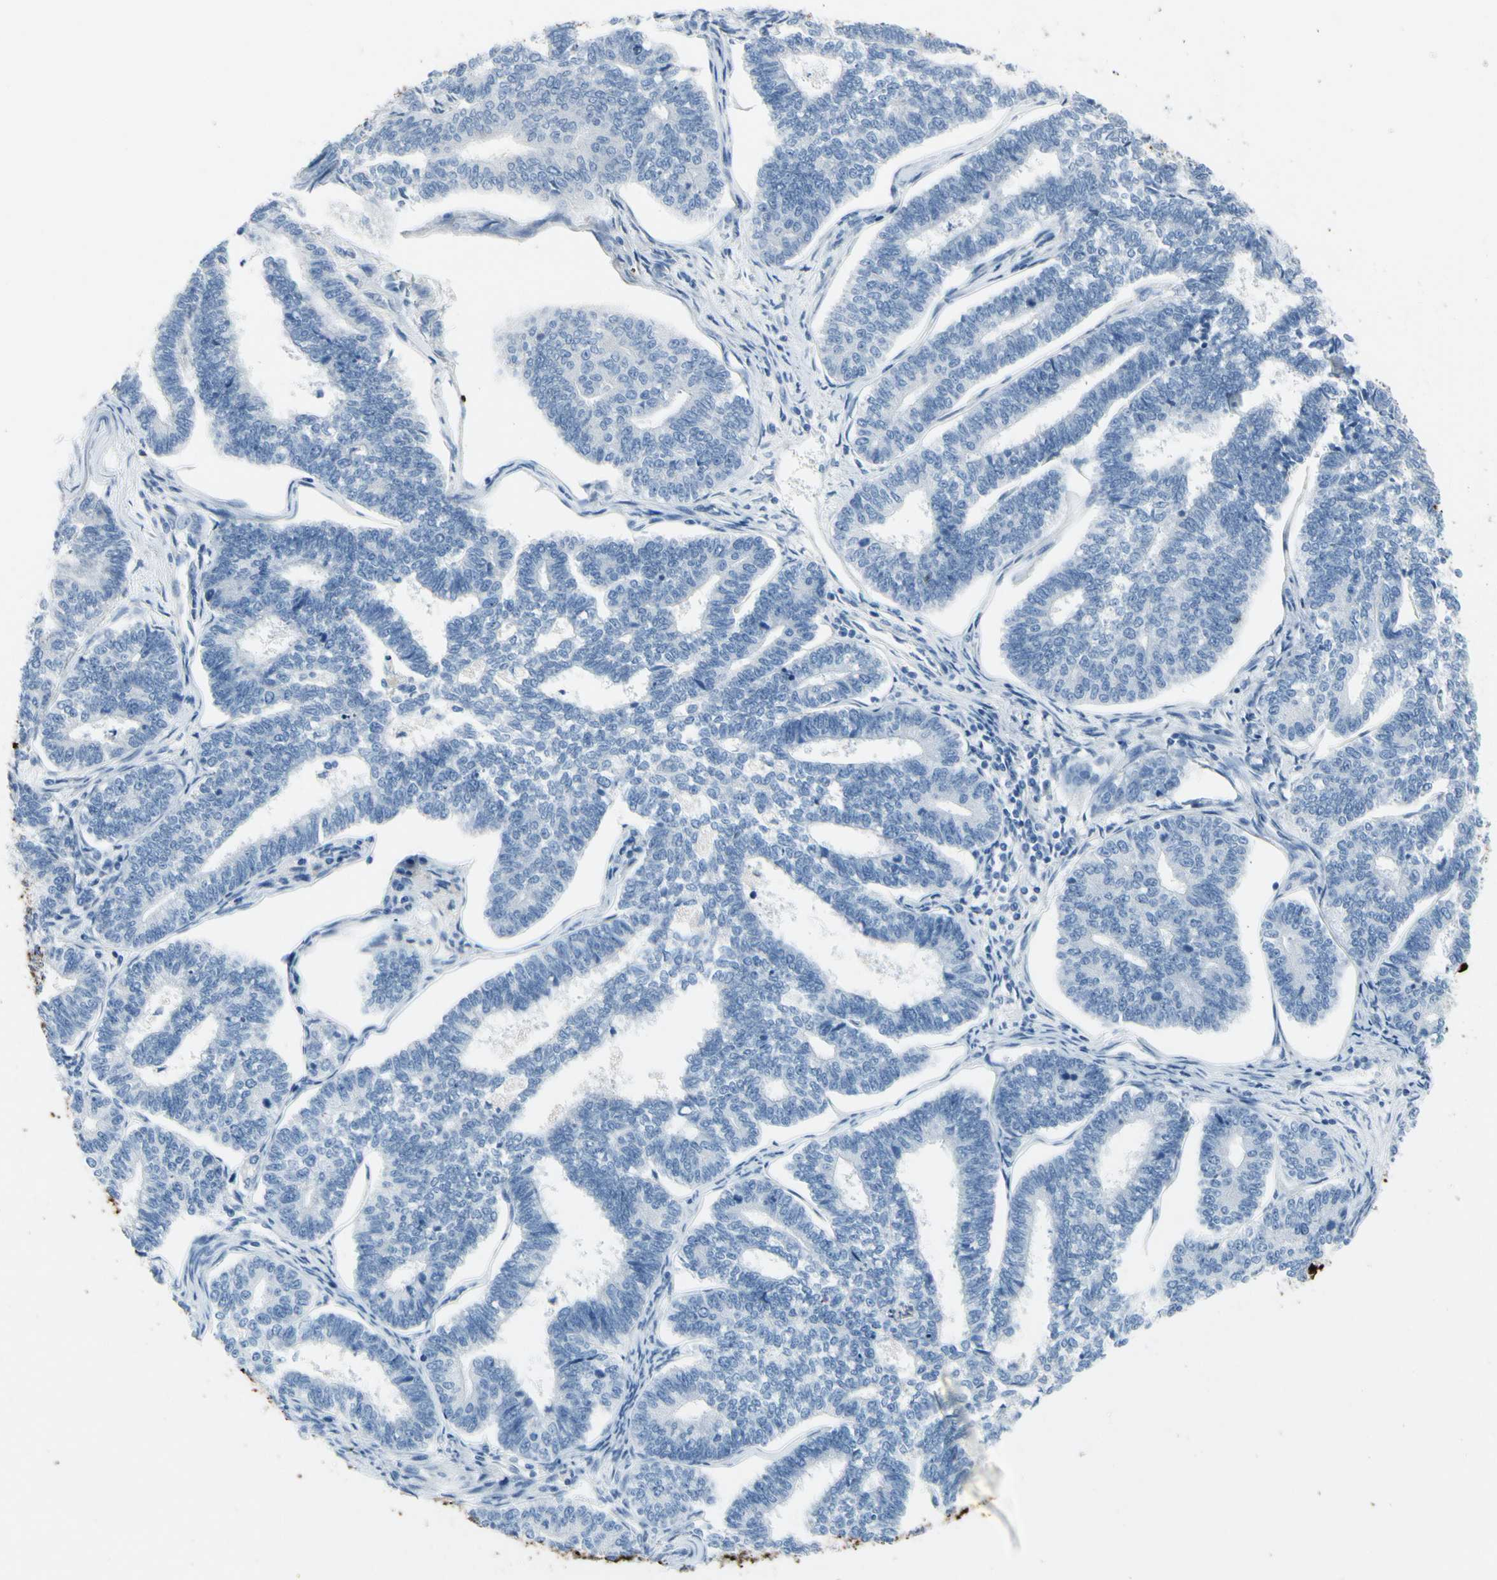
{"staining": {"intensity": "negative", "quantity": "none", "location": "none"}, "tissue": "endometrial cancer", "cell_type": "Tumor cells", "image_type": "cancer", "snomed": [{"axis": "morphology", "description": "Adenocarcinoma, NOS"}, {"axis": "topography", "description": "Endometrium"}], "caption": "There is no significant expression in tumor cells of endometrial adenocarcinoma.", "gene": "MUC5B", "patient": {"sex": "female", "age": 70}}